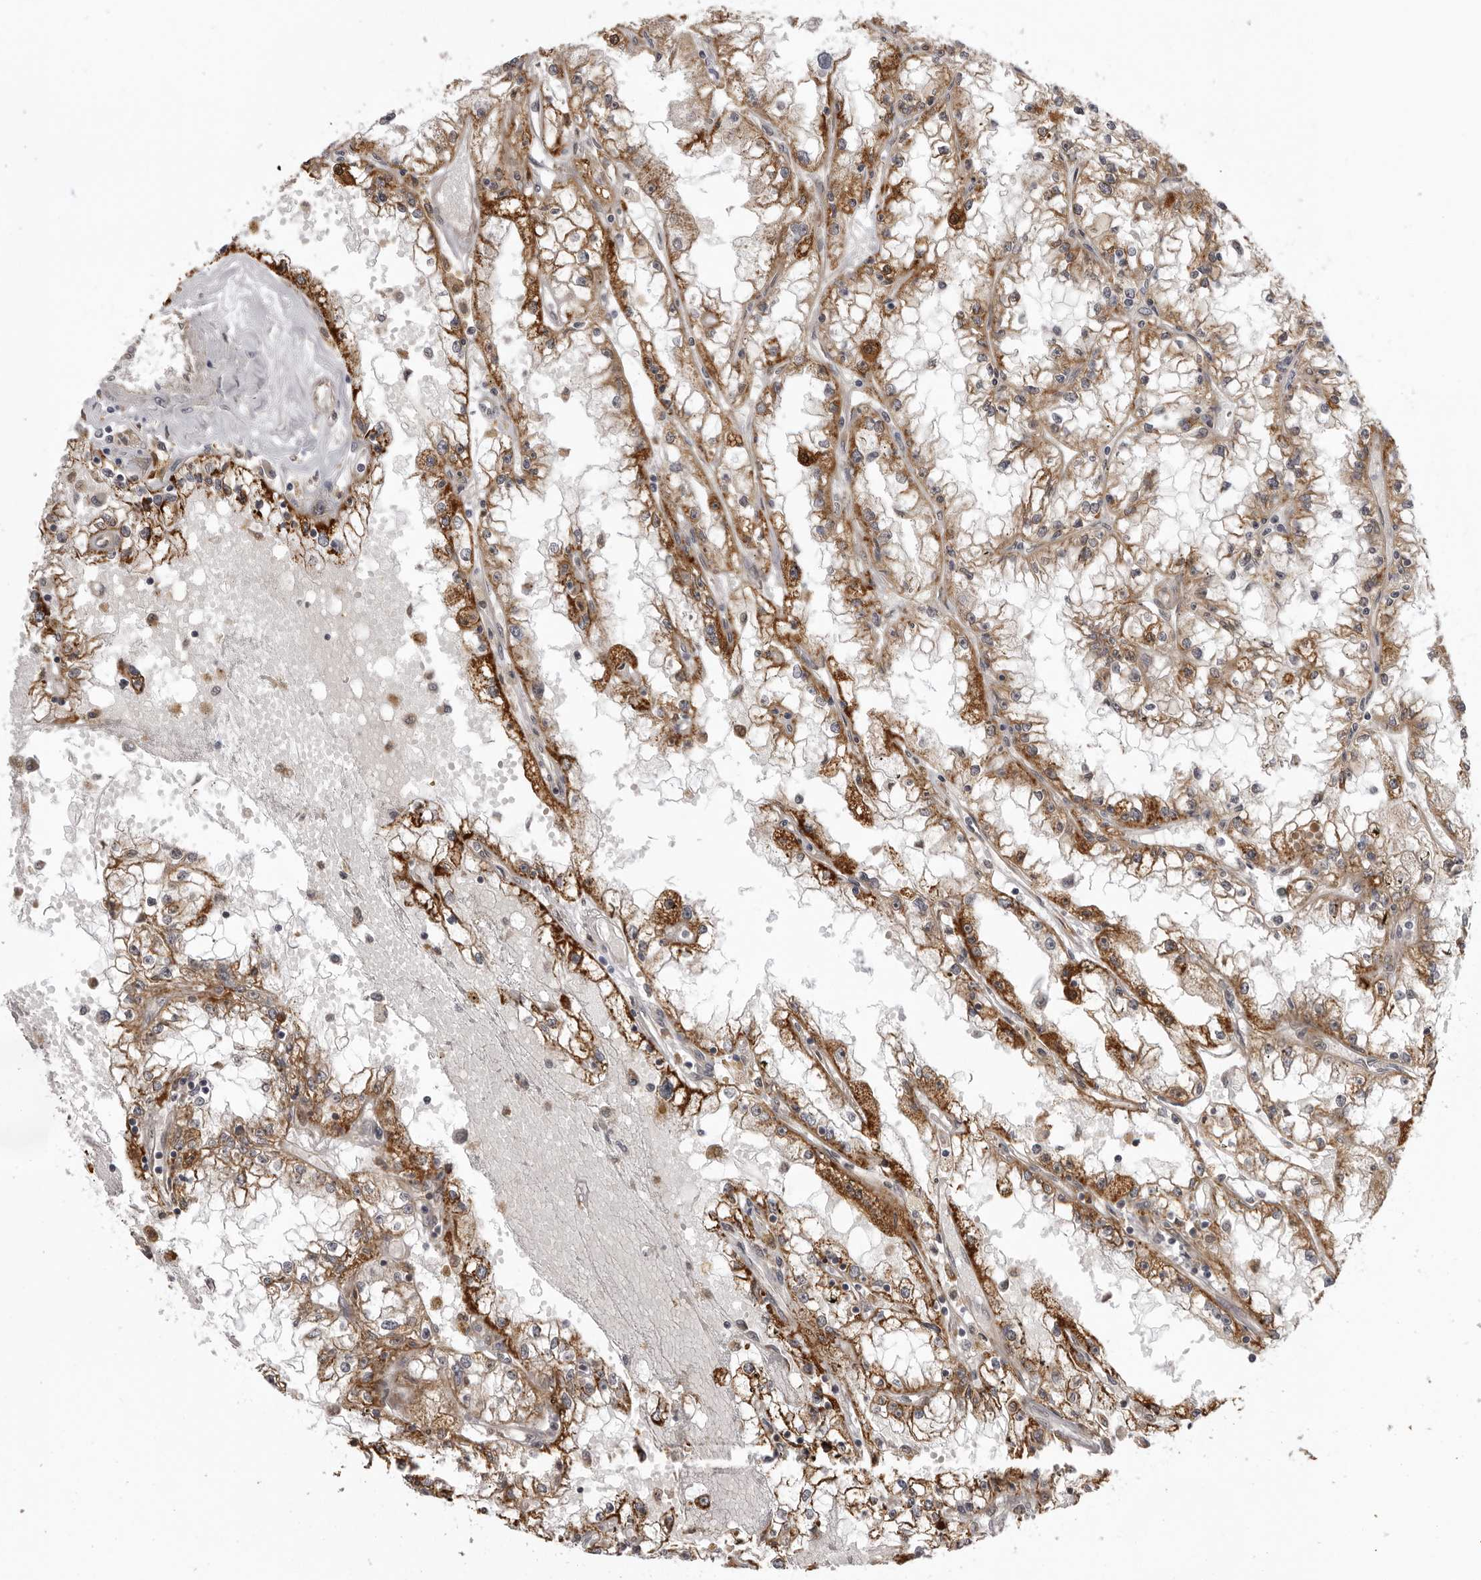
{"staining": {"intensity": "strong", "quantity": "25%-75%", "location": "cytoplasmic/membranous"}, "tissue": "renal cancer", "cell_type": "Tumor cells", "image_type": "cancer", "snomed": [{"axis": "morphology", "description": "Adenocarcinoma, NOS"}, {"axis": "topography", "description": "Kidney"}], "caption": "There is high levels of strong cytoplasmic/membranous positivity in tumor cells of renal adenocarcinoma, as demonstrated by immunohistochemical staining (brown color).", "gene": "DNAH14", "patient": {"sex": "male", "age": 56}}